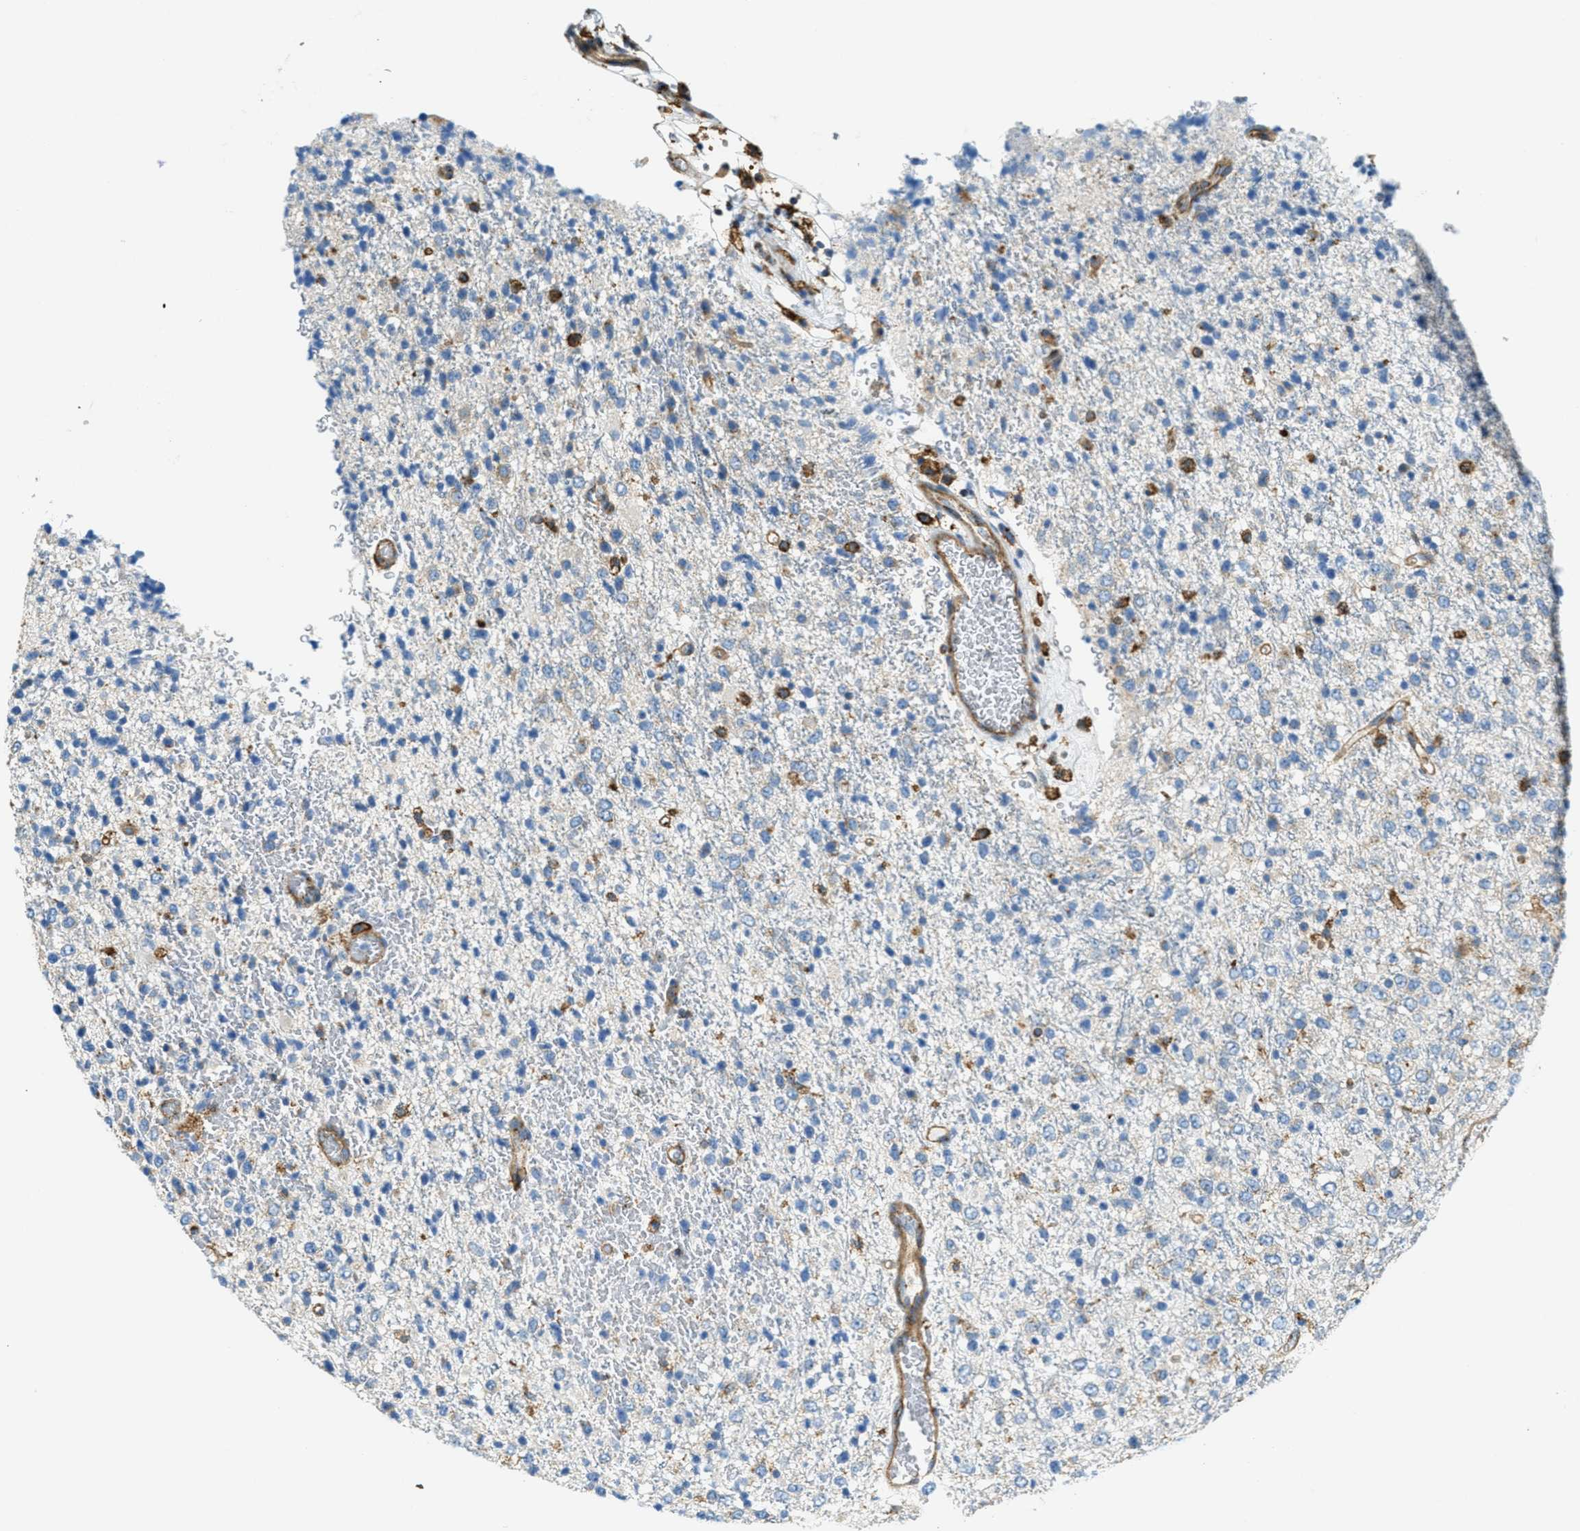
{"staining": {"intensity": "weak", "quantity": "25%-75%", "location": "cytoplasmic/membranous"}, "tissue": "glioma", "cell_type": "Tumor cells", "image_type": "cancer", "snomed": [{"axis": "morphology", "description": "Glioma, malignant, High grade"}, {"axis": "topography", "description": "pancreas cauda"}], "caption": "Protein expression analysis of human glioma reveals weak cytoplasmic/membranous staining in about 25%-75% of tumor cells.", "gene": "AP2B1", "patient": {"sex": "male", "age": 60}}